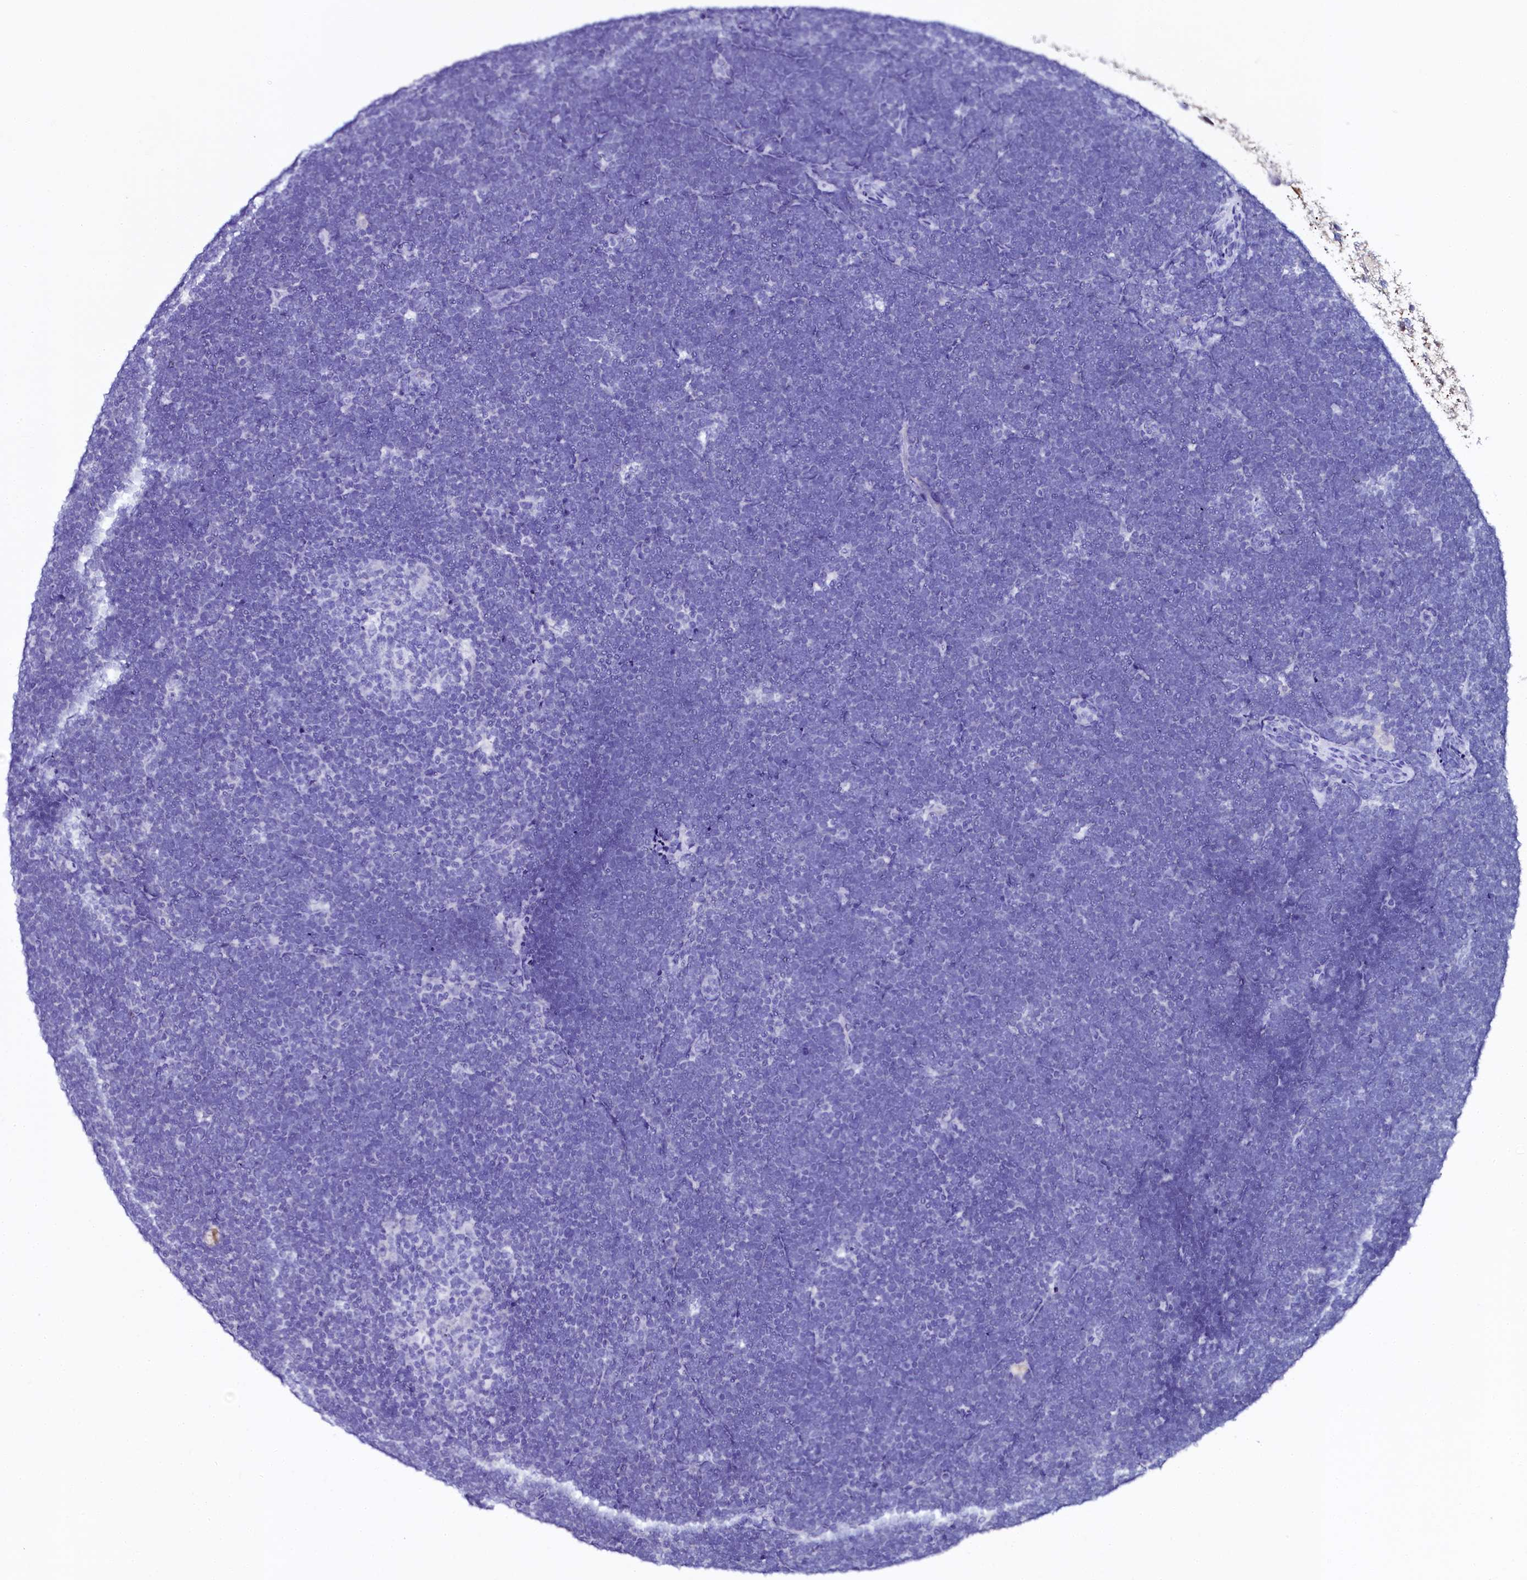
{"staining": {"intensity": "negative", "quantity": "none", "location": "none"}, "tissue": "lymphoma", "cell_type": "Tumor cells", "image_type": "cancer", "snomed": [{"axis": "morphology", "description": "Malignant lymphoma, non-Hodgkin's type, High grade"}, {"axis": "topography", "description": "Lymph node"}], "caption": "A high-resolution micrograph shows immunohistochemistry staining of lymphoma, which displays no significant positivity in tumor cells. Brightfield microscopy of IHC stained with DAB (3,3'-diaminobenzidine) (brown) and hematoxylin (blue), captured at high magnification.", "gene": "SORD", "patient": {"sex": "male", "age": 13}}